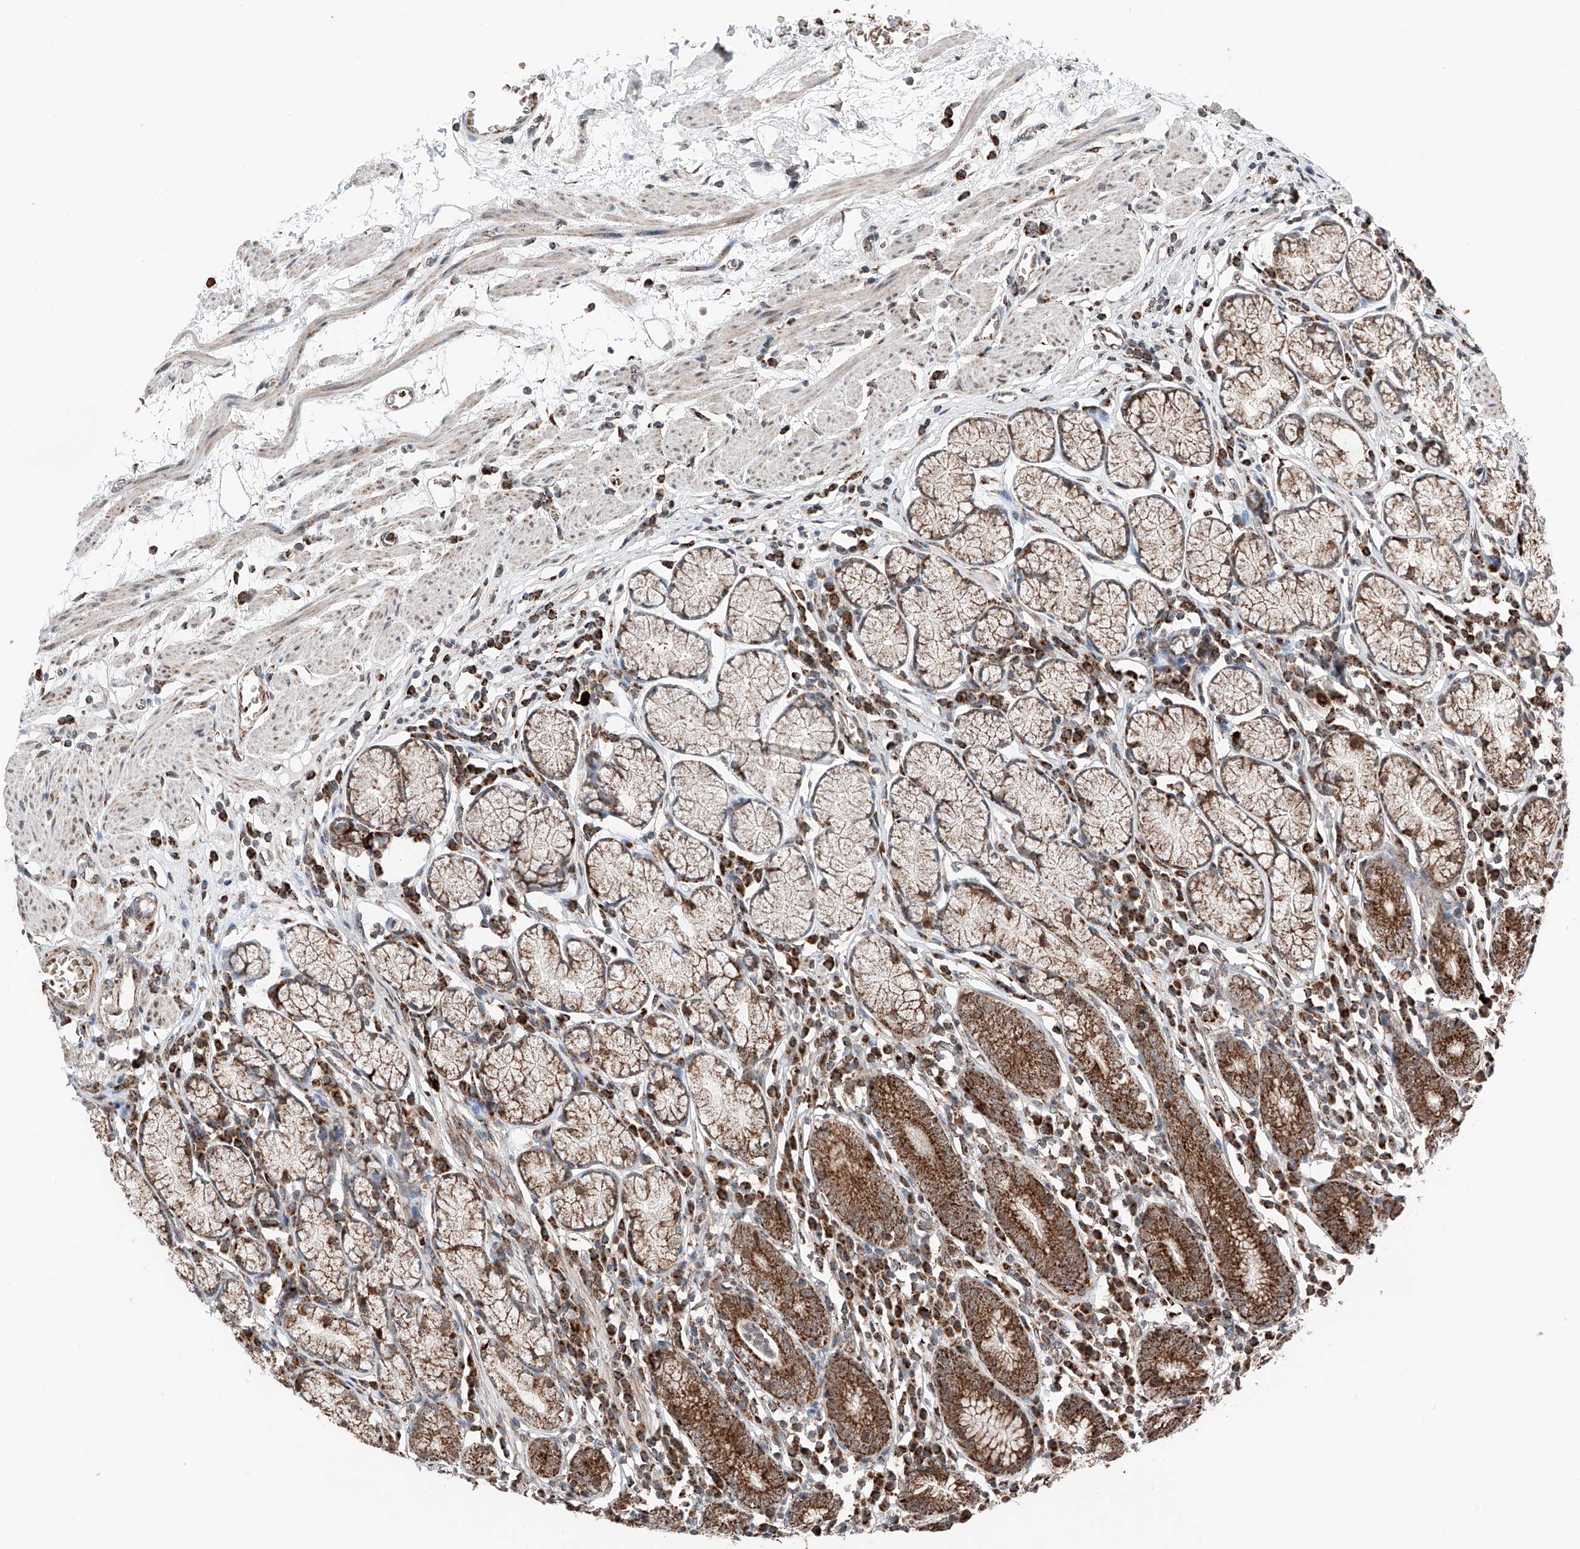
{"staining": {"intensity": "strong", "quantity": ">75%", "location": "cytoplasmic/membranous"}, "tissue": "stomach", "cell_type": "Glandular cells", "image_type": "normal", "snomed": [{"axis": "morphology", "description": "Normal tissue, NOS"}, {"axis": "topography", "description": "Stomach"}], "caption": "Glandular cells exhibit strong cytoplasmic/membranous expression in about >75% of cells in benign stomach.", "gene": "ZSCAN29", "patient": {"sex": "male", "age": 55}}